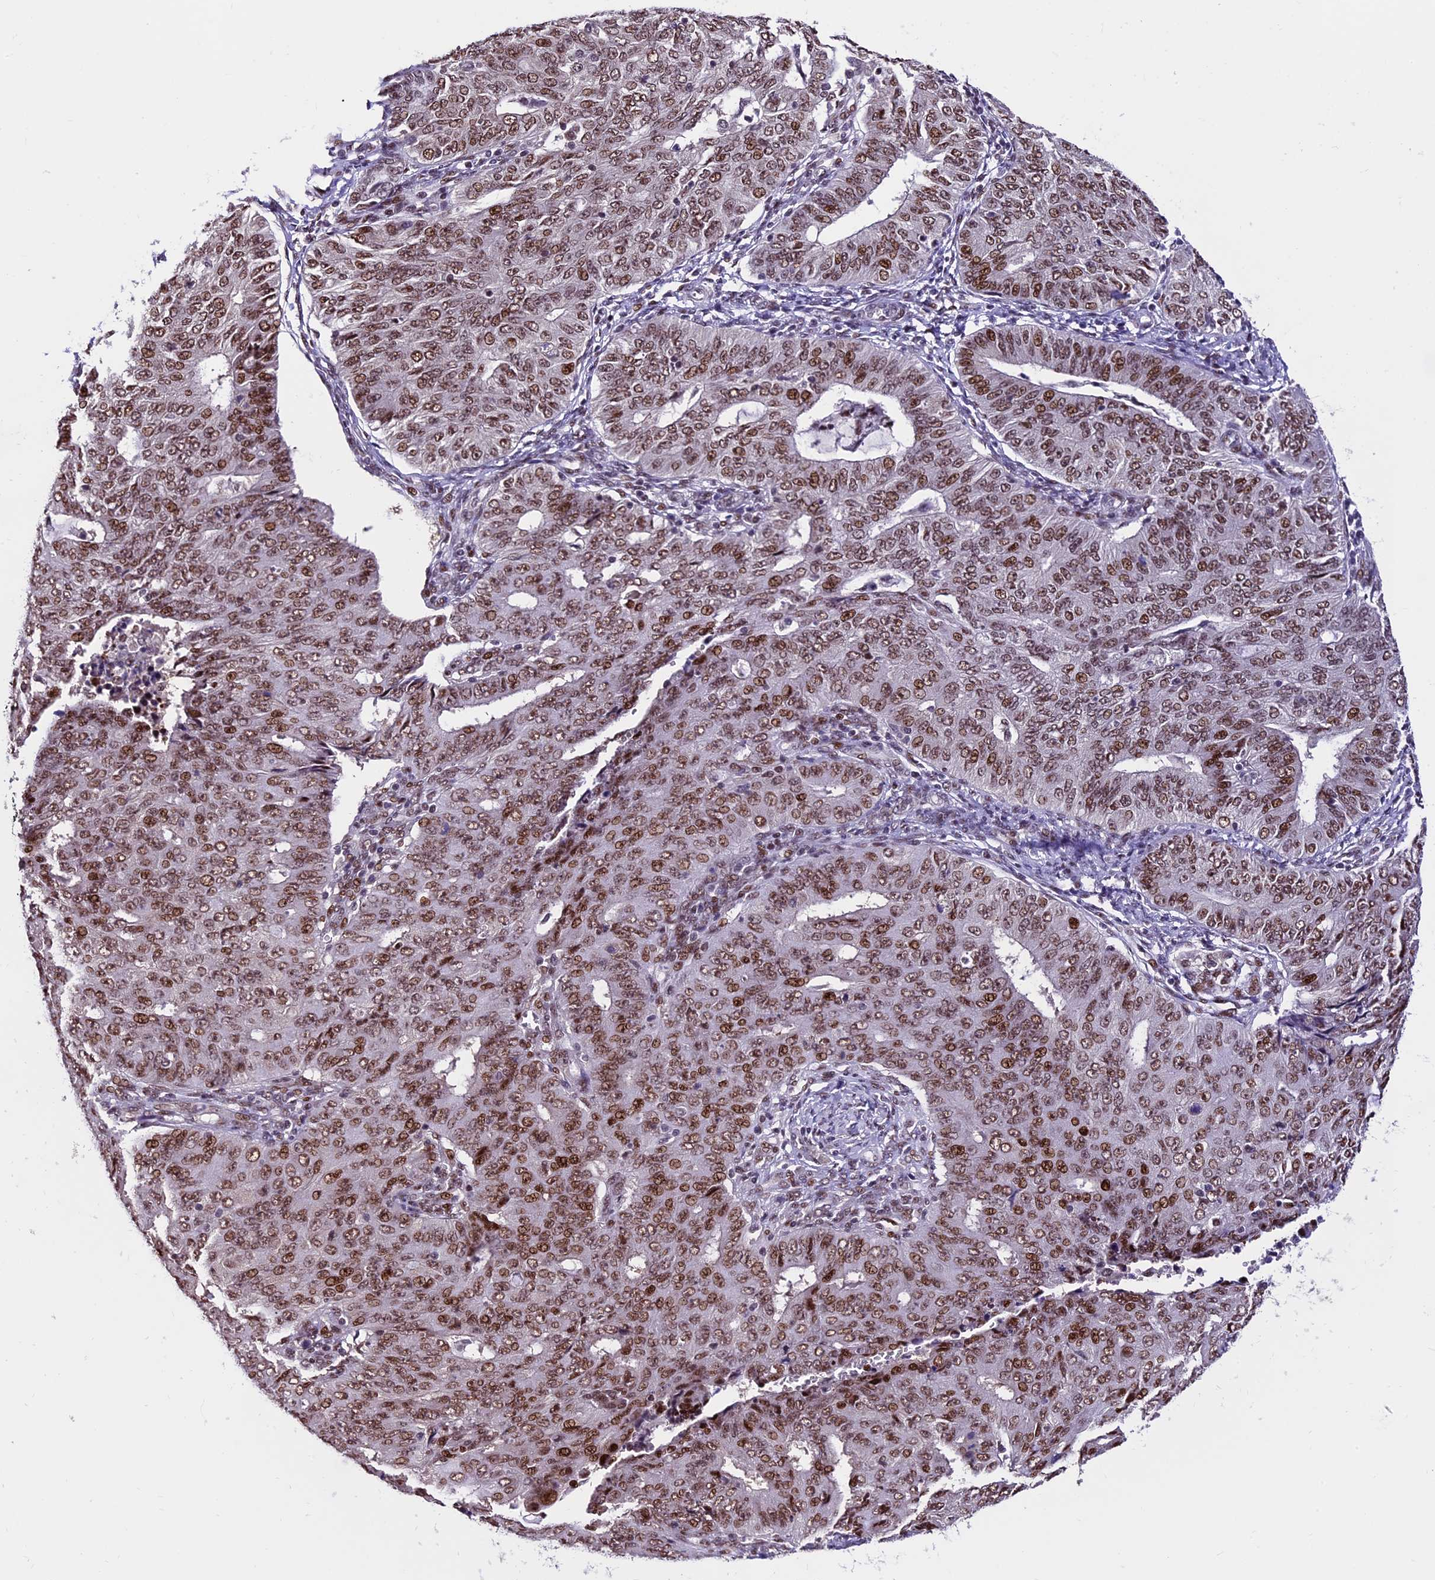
{"staining": {"intensity": "moderate", "quantity": ">75%", "location": "nuclear"}, "tissue": "endometrial cancer", "cell_type": "Tumor cells", "image_type": "cancer", "snomed": [{"axis": "morphology", "description": "Adenocarcinoma, NOS"}, {"axis": "topography", "description": "Endometrium"}], "caption": "Moderate nuclear staining for a protein is identified in approximately >75% of tumor cells of endometrial cancer (adenocarcinoma) using IHC.", "gene": "TCP11L2", "patient": {"sex": "female", "age": 32}}